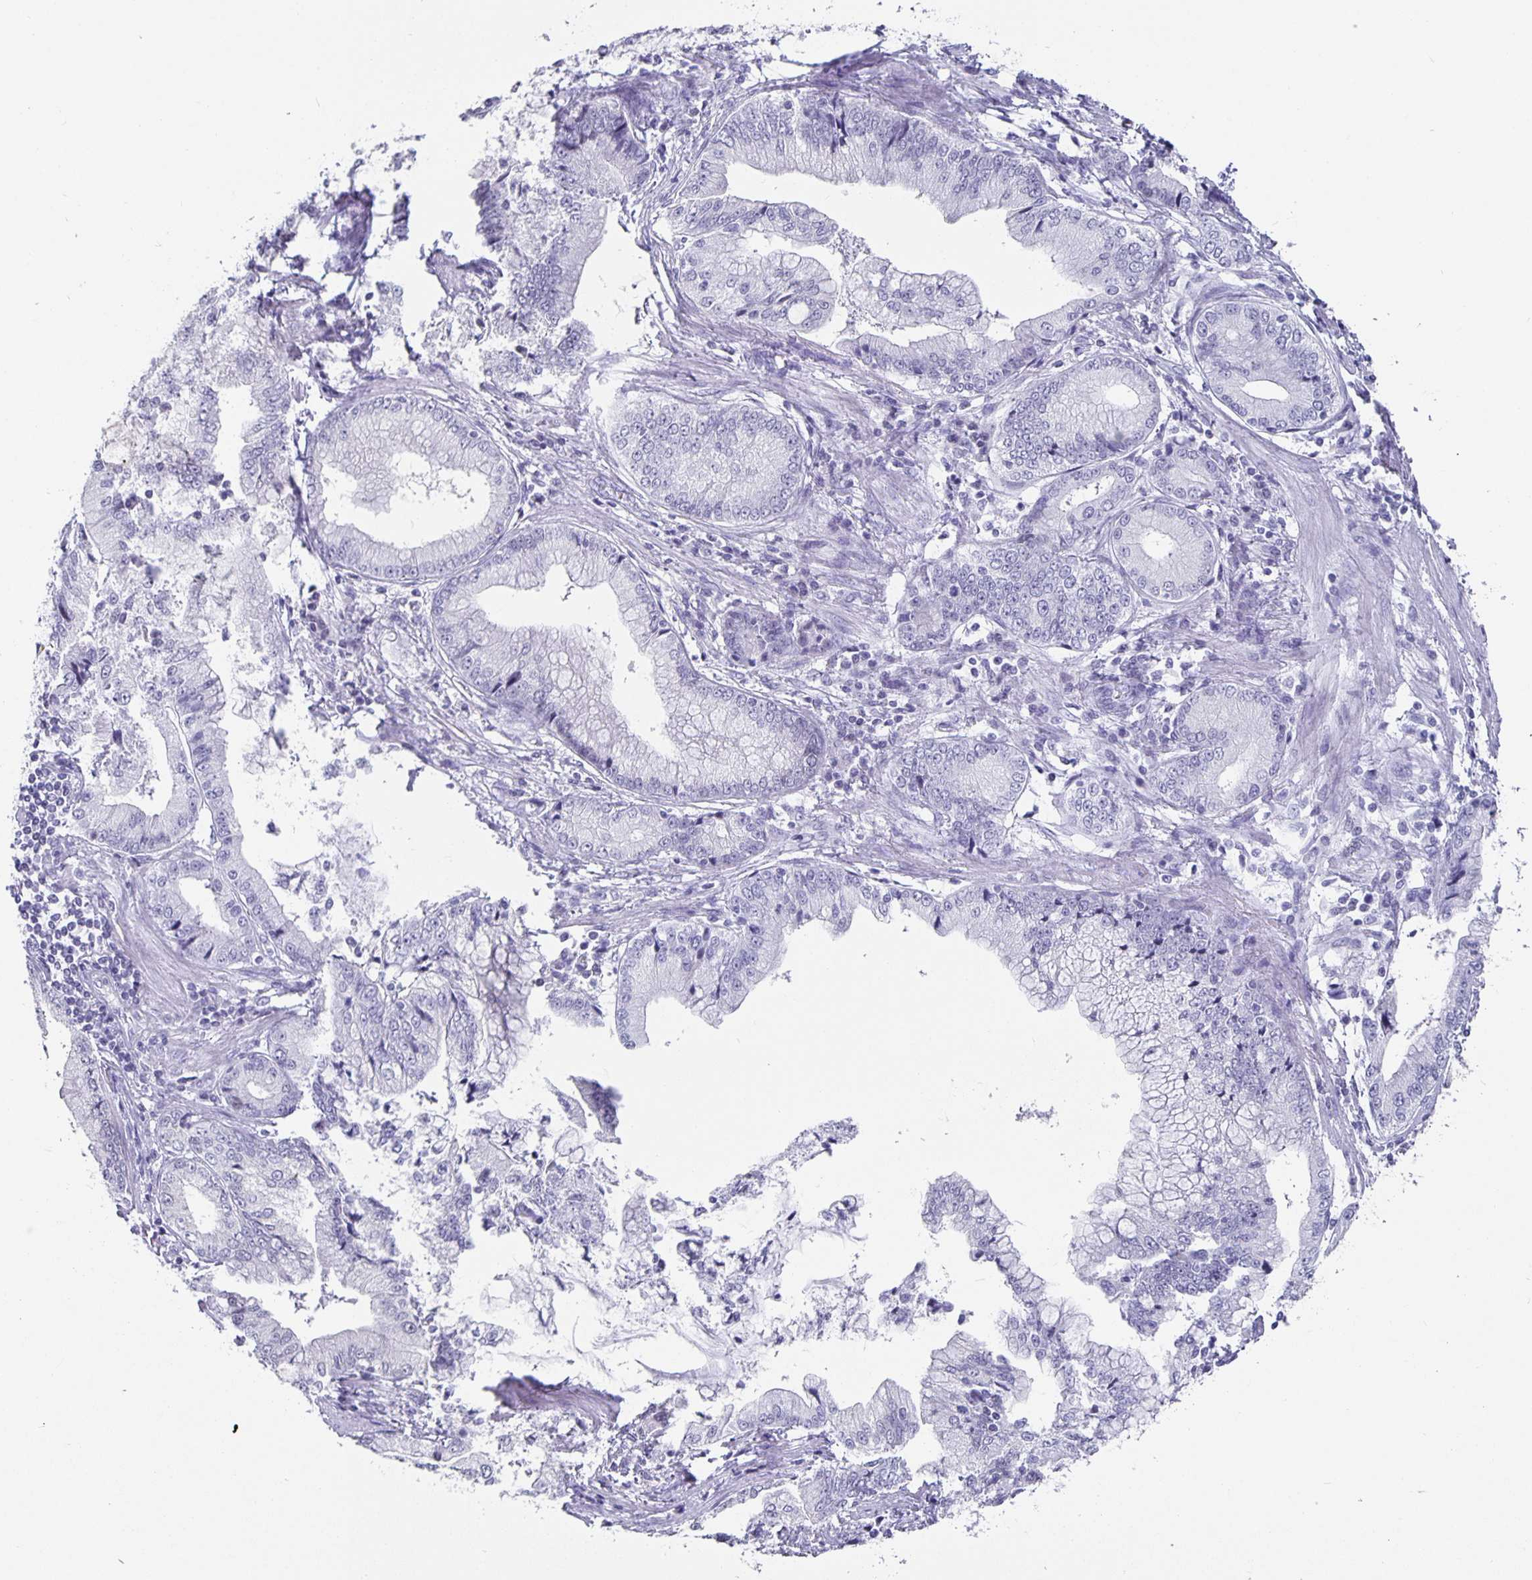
{"staining": {"intensity": "negative", "quantity": "none", "location": "none"}, "tissue": "stomach cancer", "cell_type": "Tumor cells", "image_type": "cancer", "snomed": [{"axis": "morphology", "description": "Adenocarcinoma, NOS"}, {"axis": "topography", "description": "Stomach, upper"}], "caption": "There is no significant expression in tumor cells of stomach adenocarcinoma. (Immunohistochemistry (ihc), brightfield microscopy, high magnification).", "gene": "OLIG2", "patient": {"sex": "female", "age": 74}}